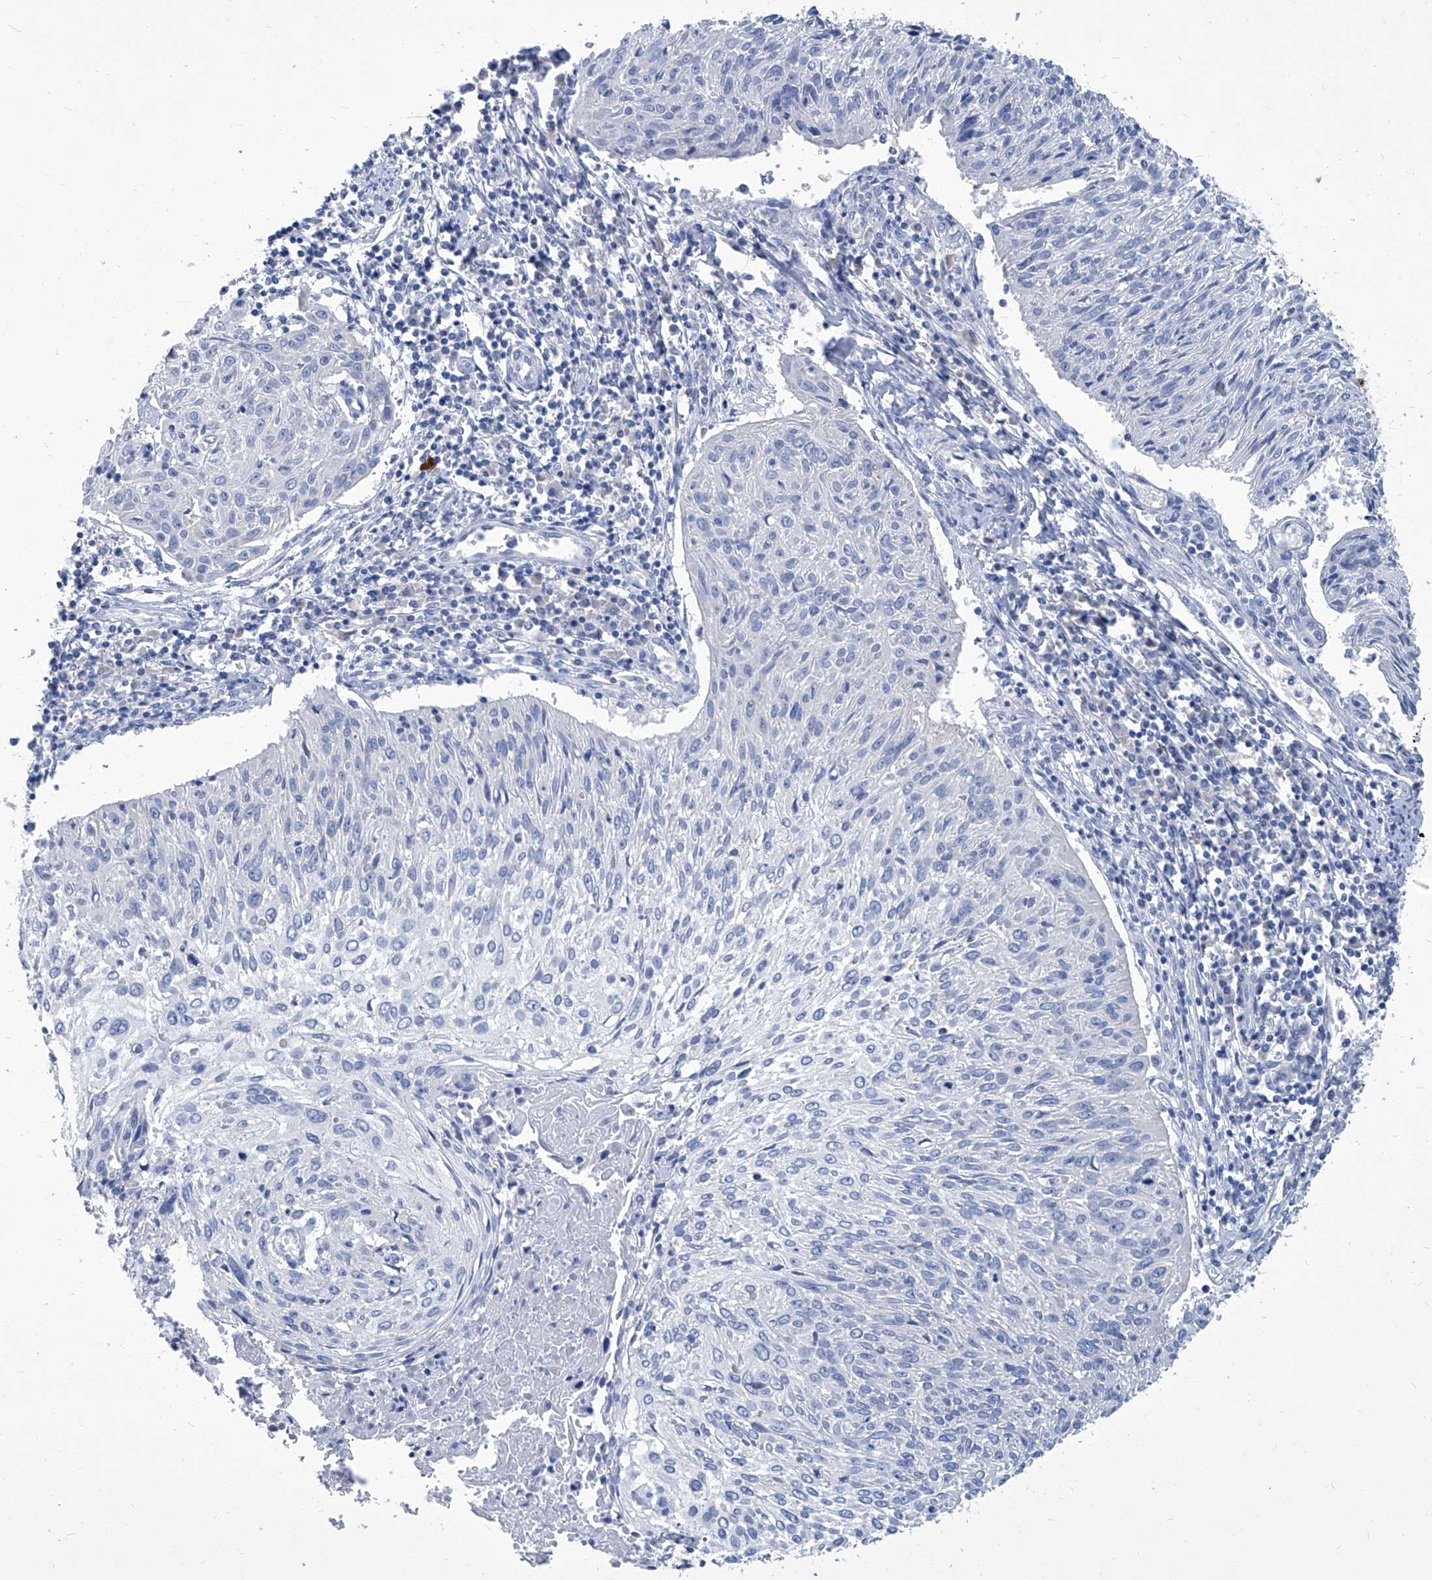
{"staining": {"intensity": "negative", "quantity": "none", "location": "none"}, "tissue": "cervical cancer", "cell_type": "Tumor cells", "image_type": "cancer", "snomed": [{"axis": "morphology", "description": "Squamous cell carcinoma, NOS"}, {"axis": "topography", "description": "Cervix"}], "caption": "This is a micrograph of immunohistochemistry staining of cervical squamous cell carcinoma, which shows no staining in tumor cells. (Stains: DAB (3,3'-diaminobenzidine) IHC with hematoxylin counter stain, Microscopy: brightfield microscopy at high magnification).", "gene": "MTARC1", "patient": {"sex": "female", "age": 51}}